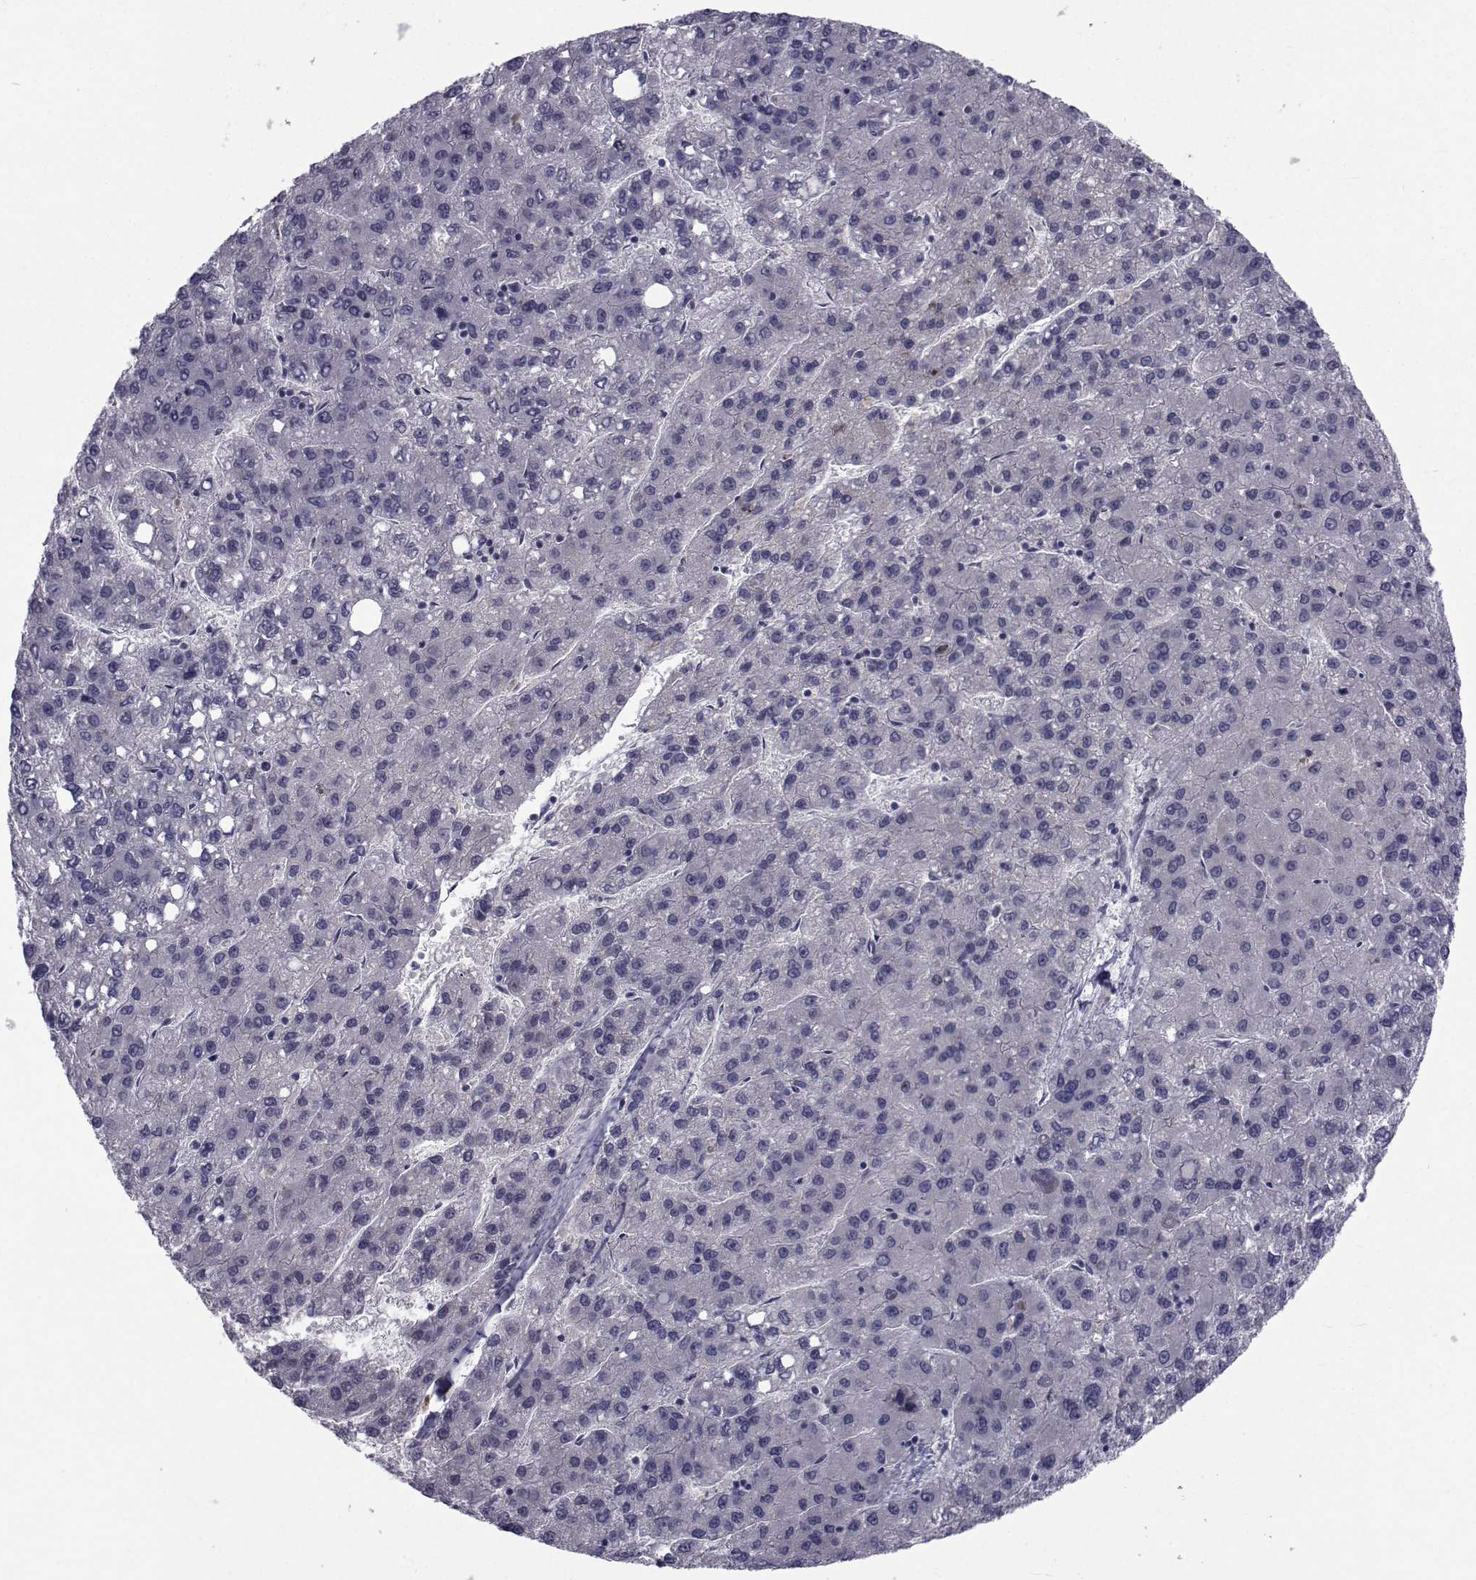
{"staining": {"intensity": "negative", "quantity": "none", "location": "none"}, "tissue": "liver cancer", "cell_type": "Tumor cells", "image_type": "cancer", "snomed": [{"axis": "morphology", "description": "Carcinoma, Hepatocellular, NOS"}, {"axis": "topography", "description": "Liver"}], "caption": "Liver hepatocellular carcinoma was stained to show a protein in brown. There is no significant staining in tumor cells.", "gene": "PAX2", "patient": {"sex": "female", "age": 82}}